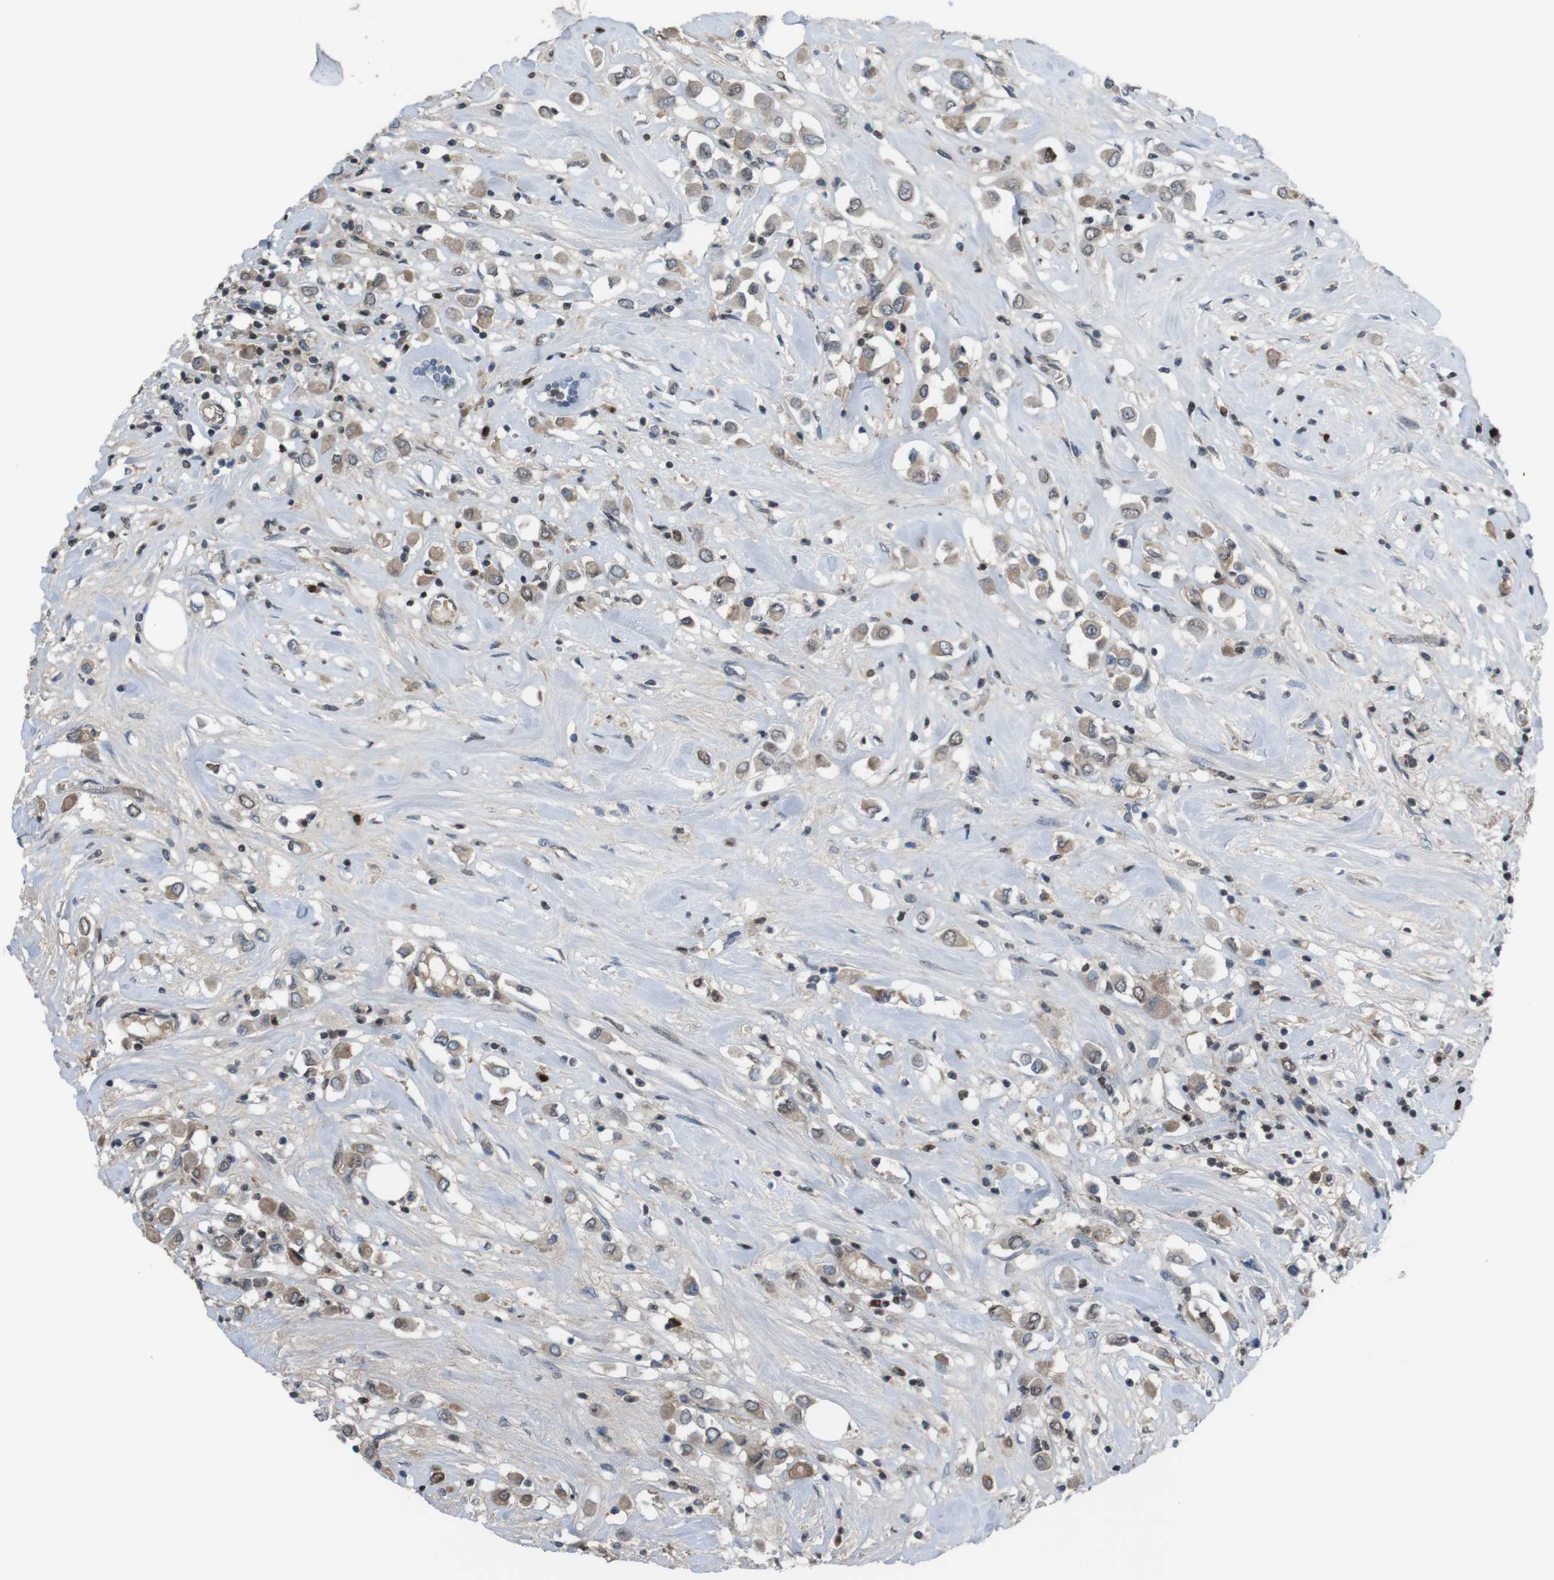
{"staining": {"intensity": "moderate", "quantity": ">75%", "location": "cytoplasmic/membranous,nuclear"}, "tissue": "breast cancer", "cell_type": "Tumor cells", "image_type": "cancer", "snomed": [{"axis": "morphology", "description": "Duct carcinoma"}, {"axis": "topography", "description": "Breast"}], "caption": "This histopathology image displays immunohistochemistry staining of human breast cancer (invasive ductal carcinoma), with medium moderate cytoplasmic/membranous and nuclear expression in about >75% of tumor cells.", "gene": "SUB1", "patient": {"sex": "female", "age": 61}}